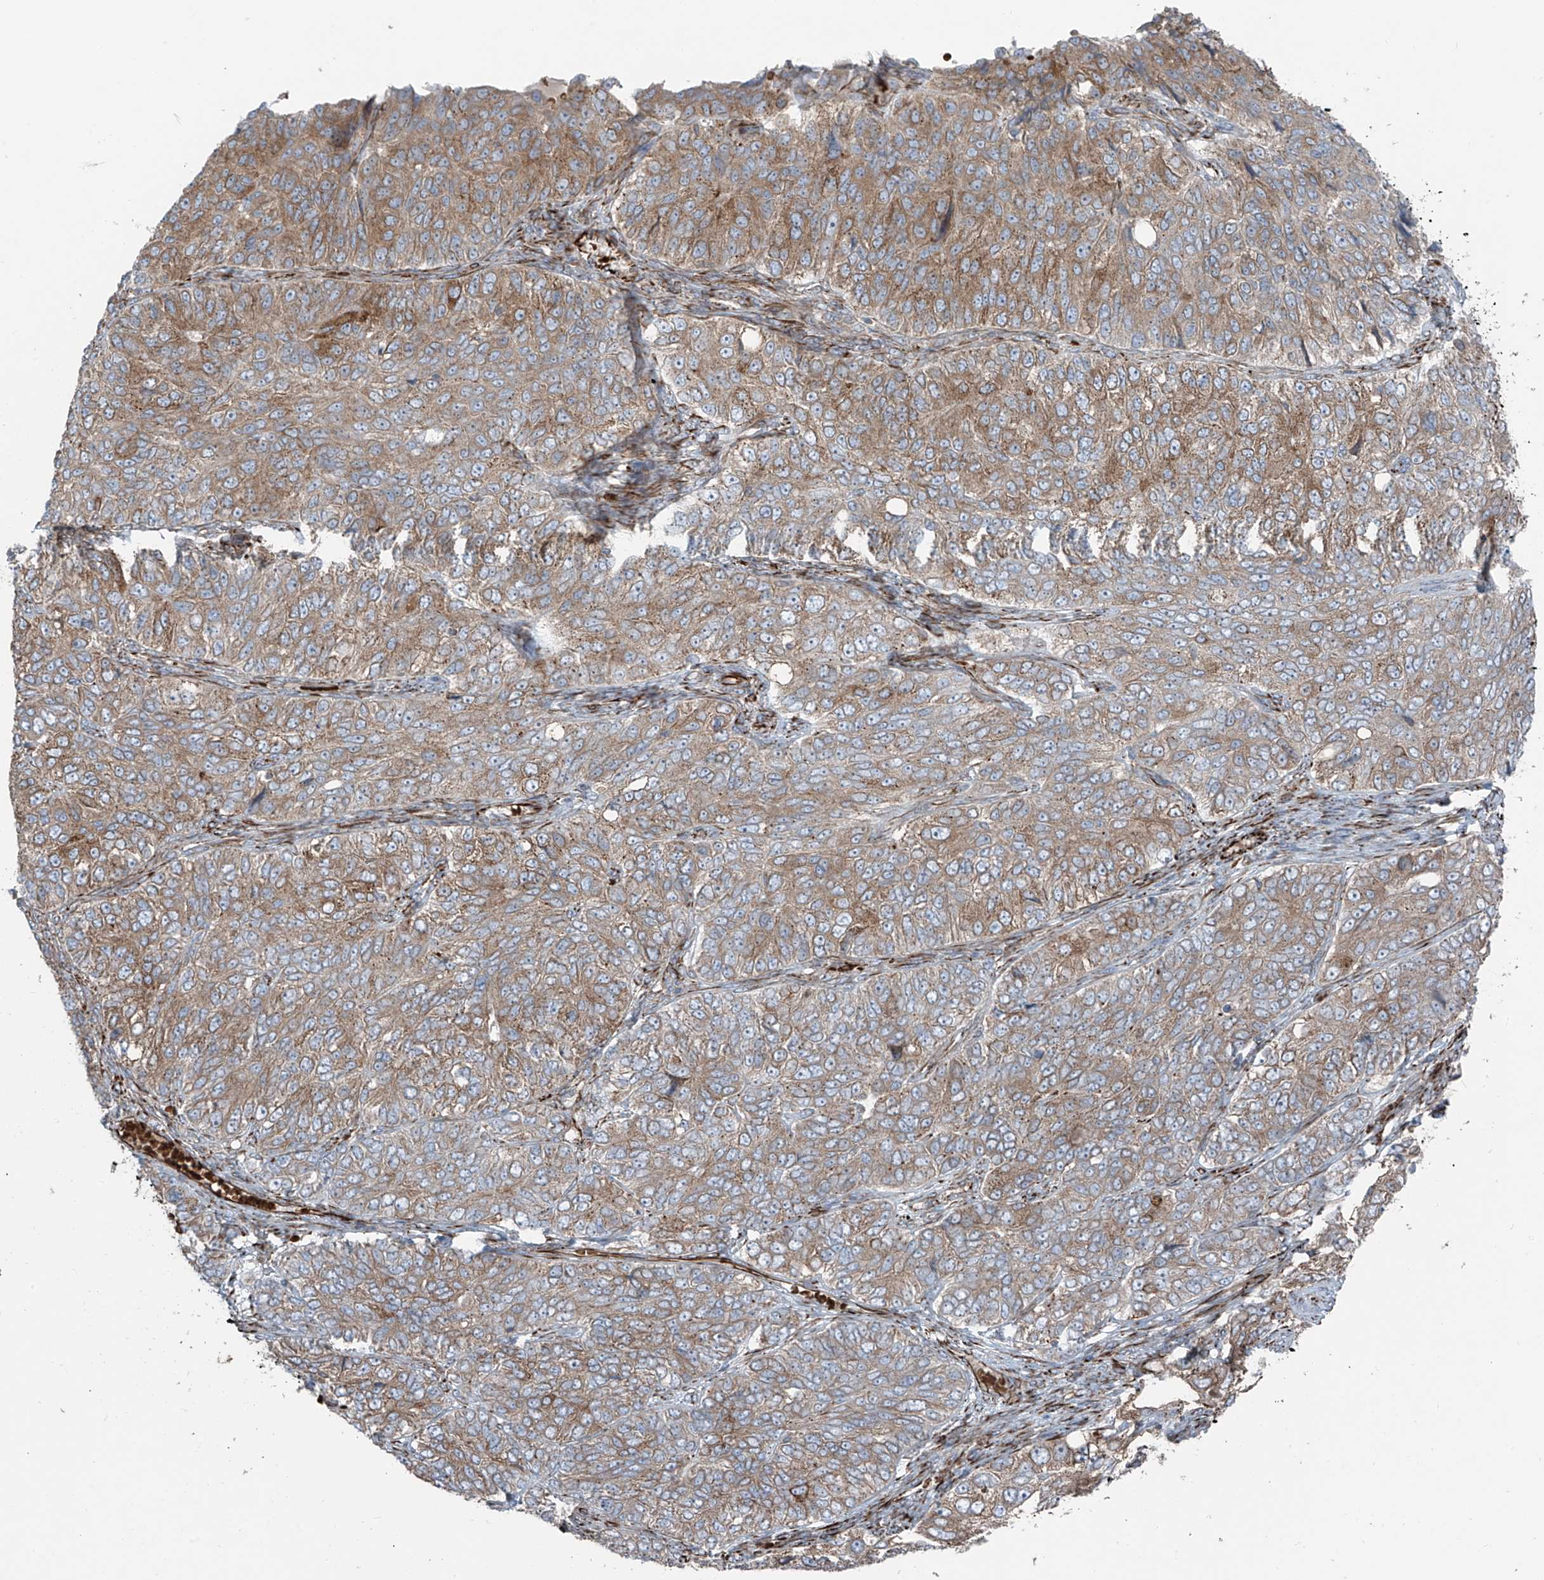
{"staining": {"intensity": "moderate", "quantity": ">75%", "location": "cytoplasmic/membranous"}, "tissue": "ovarian cancer", "cell_type": "Tumor cells", "image_type": "cancer", "snomed": [{"axis": "morphology", "description": "Carcinoma, endometroid"}, {"axis": "topography", "description": "Ovary"}], "caption": "A histopathology image of ovarian cancer stained for a protein shows moderate cytoplasmic/membranous brown staining in tumor cells.", "gene": "ERLEC1", "patient": {"sex": "female", "age": 51}}